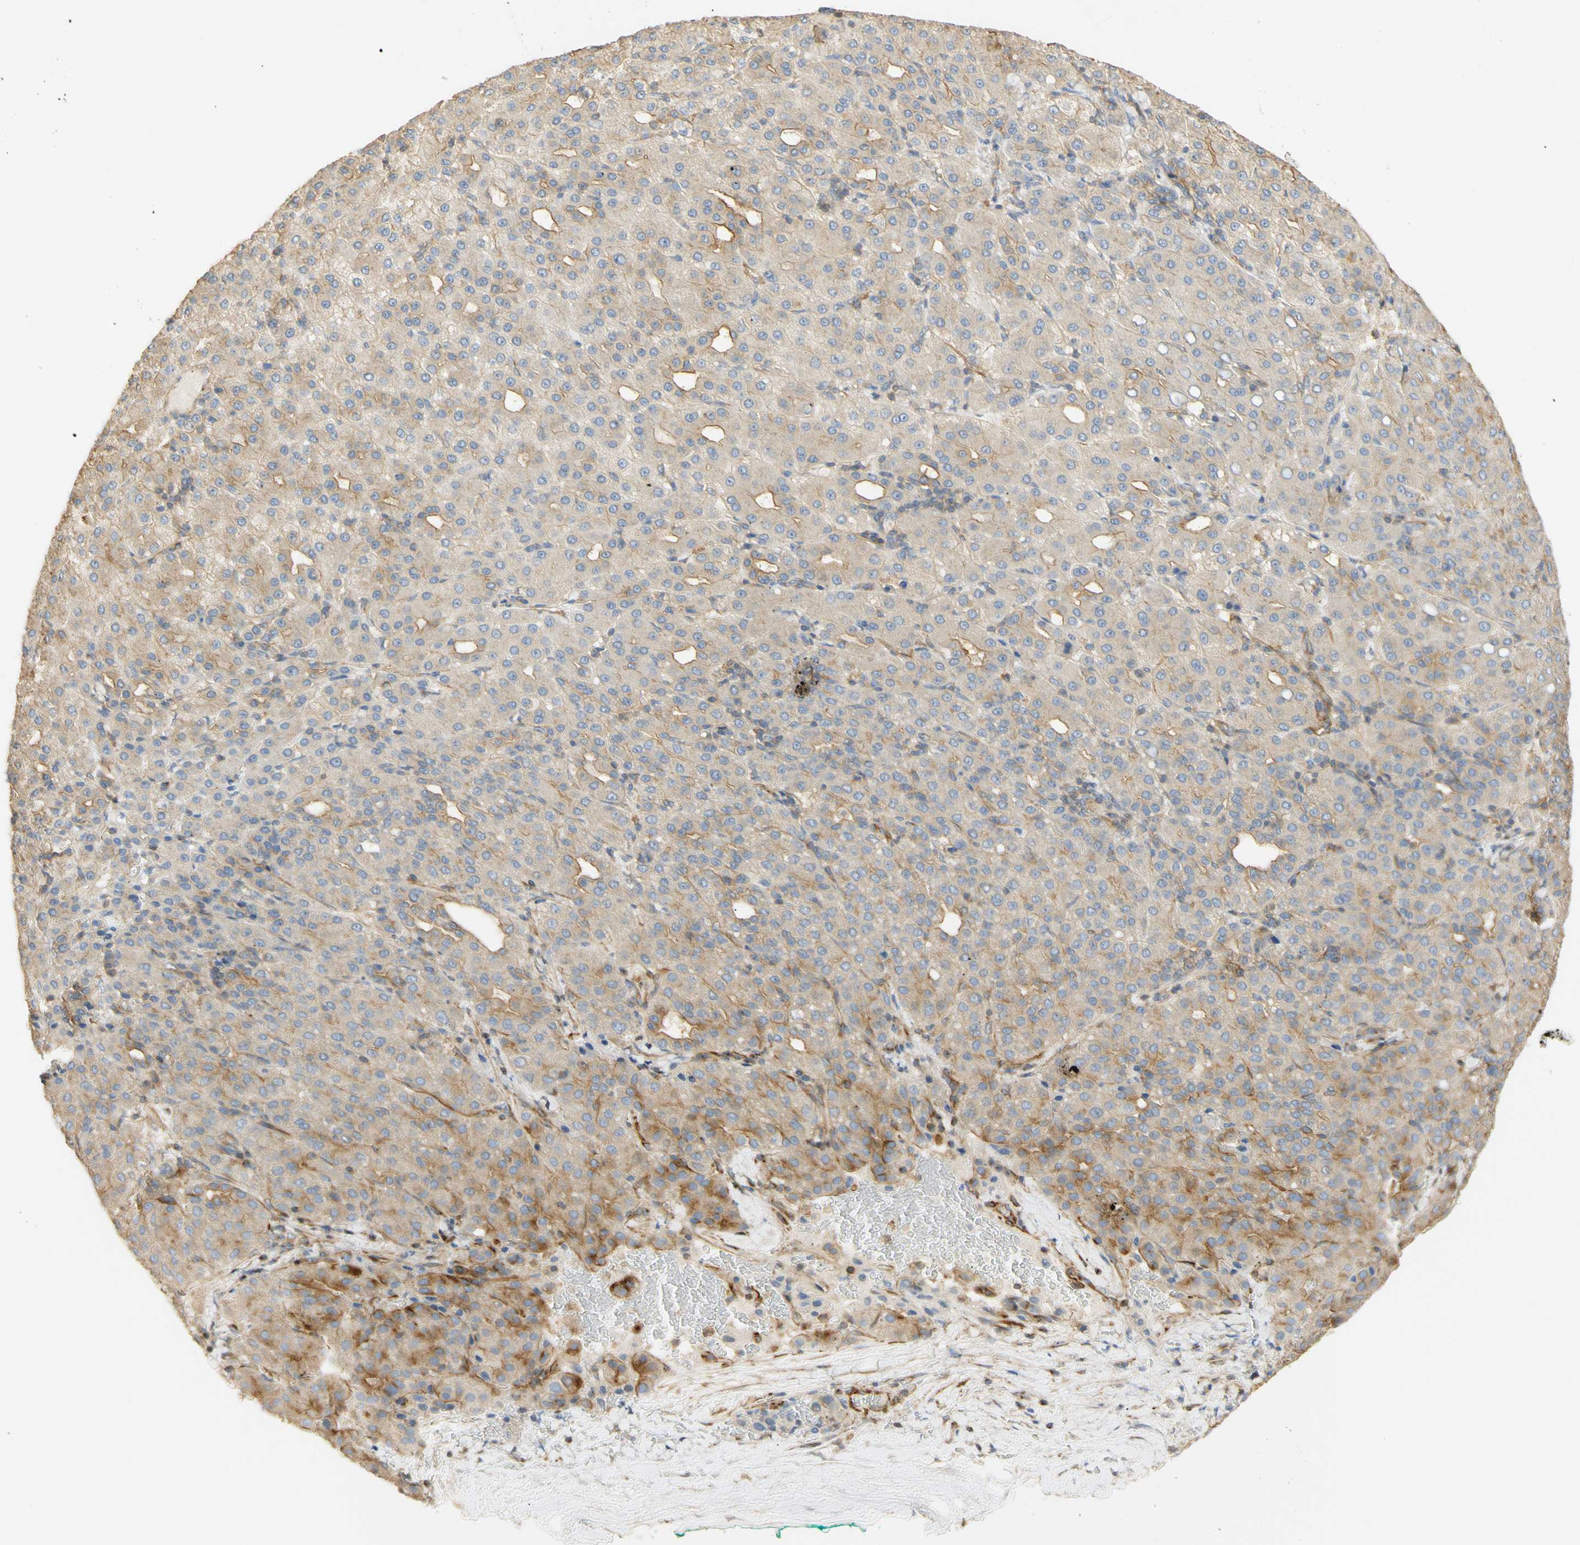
{"staining": {"intensity": "moderate", "quantity": "25%-75%", "location": "cytoplasmic/membranous"}, "tissue": "liver cancer", "cell_type": "Tumor cells", "image_type": "cancer", "snomed": [{"axis": "morphology", "description": "Carcinoma, Hepatocellular, NOS"}, {"axis": "topography", "description": "Liver"}], "caption": "Hepatocellular carcinoma (liver) stained with a protein marker exhibits moderate staining in tumor cells.", "gene": "KCNE4", "patient": {"sex": "male", "age": 65}}